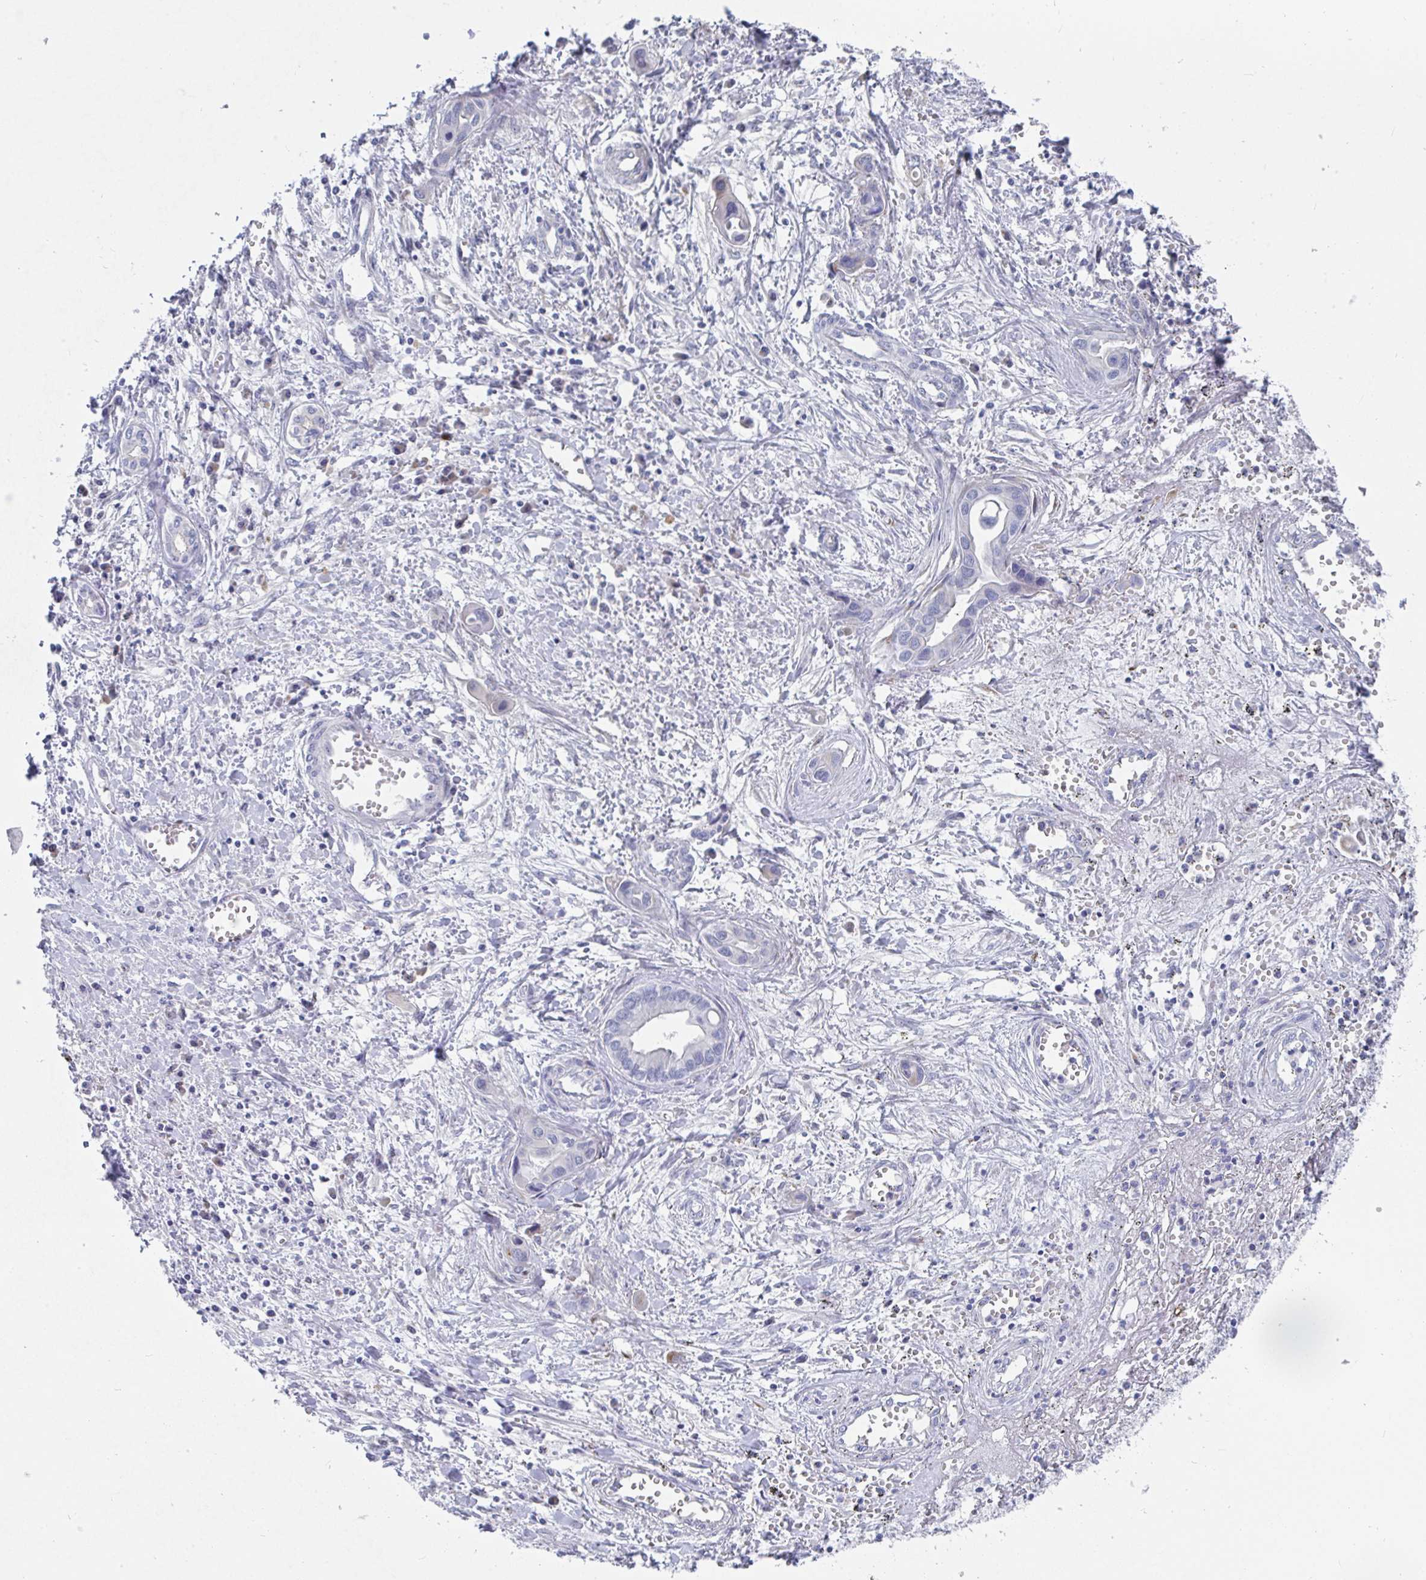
{"staining": {"intensity": "negative", "quantity": "none", "location": "none"}, "tissue": "liver cancer", "cell_type": "Tumor cells", "image_type": "cancer", "snomed": [{"axis": "morphology", "description": "Cholangiocarcinoma"}, {"axis": "topography", "description": "Liver"}], "caption": "Tumor cells show no significant expression in cholangiocarcinoma (liver). (Stains: DAB immunohistochemistry with hematoxylin counter stain, Microscopy: brightfield microscopy at high magnification).", "gene": "TAS2R39", "patient": {"sex": "female", "age": 64}}